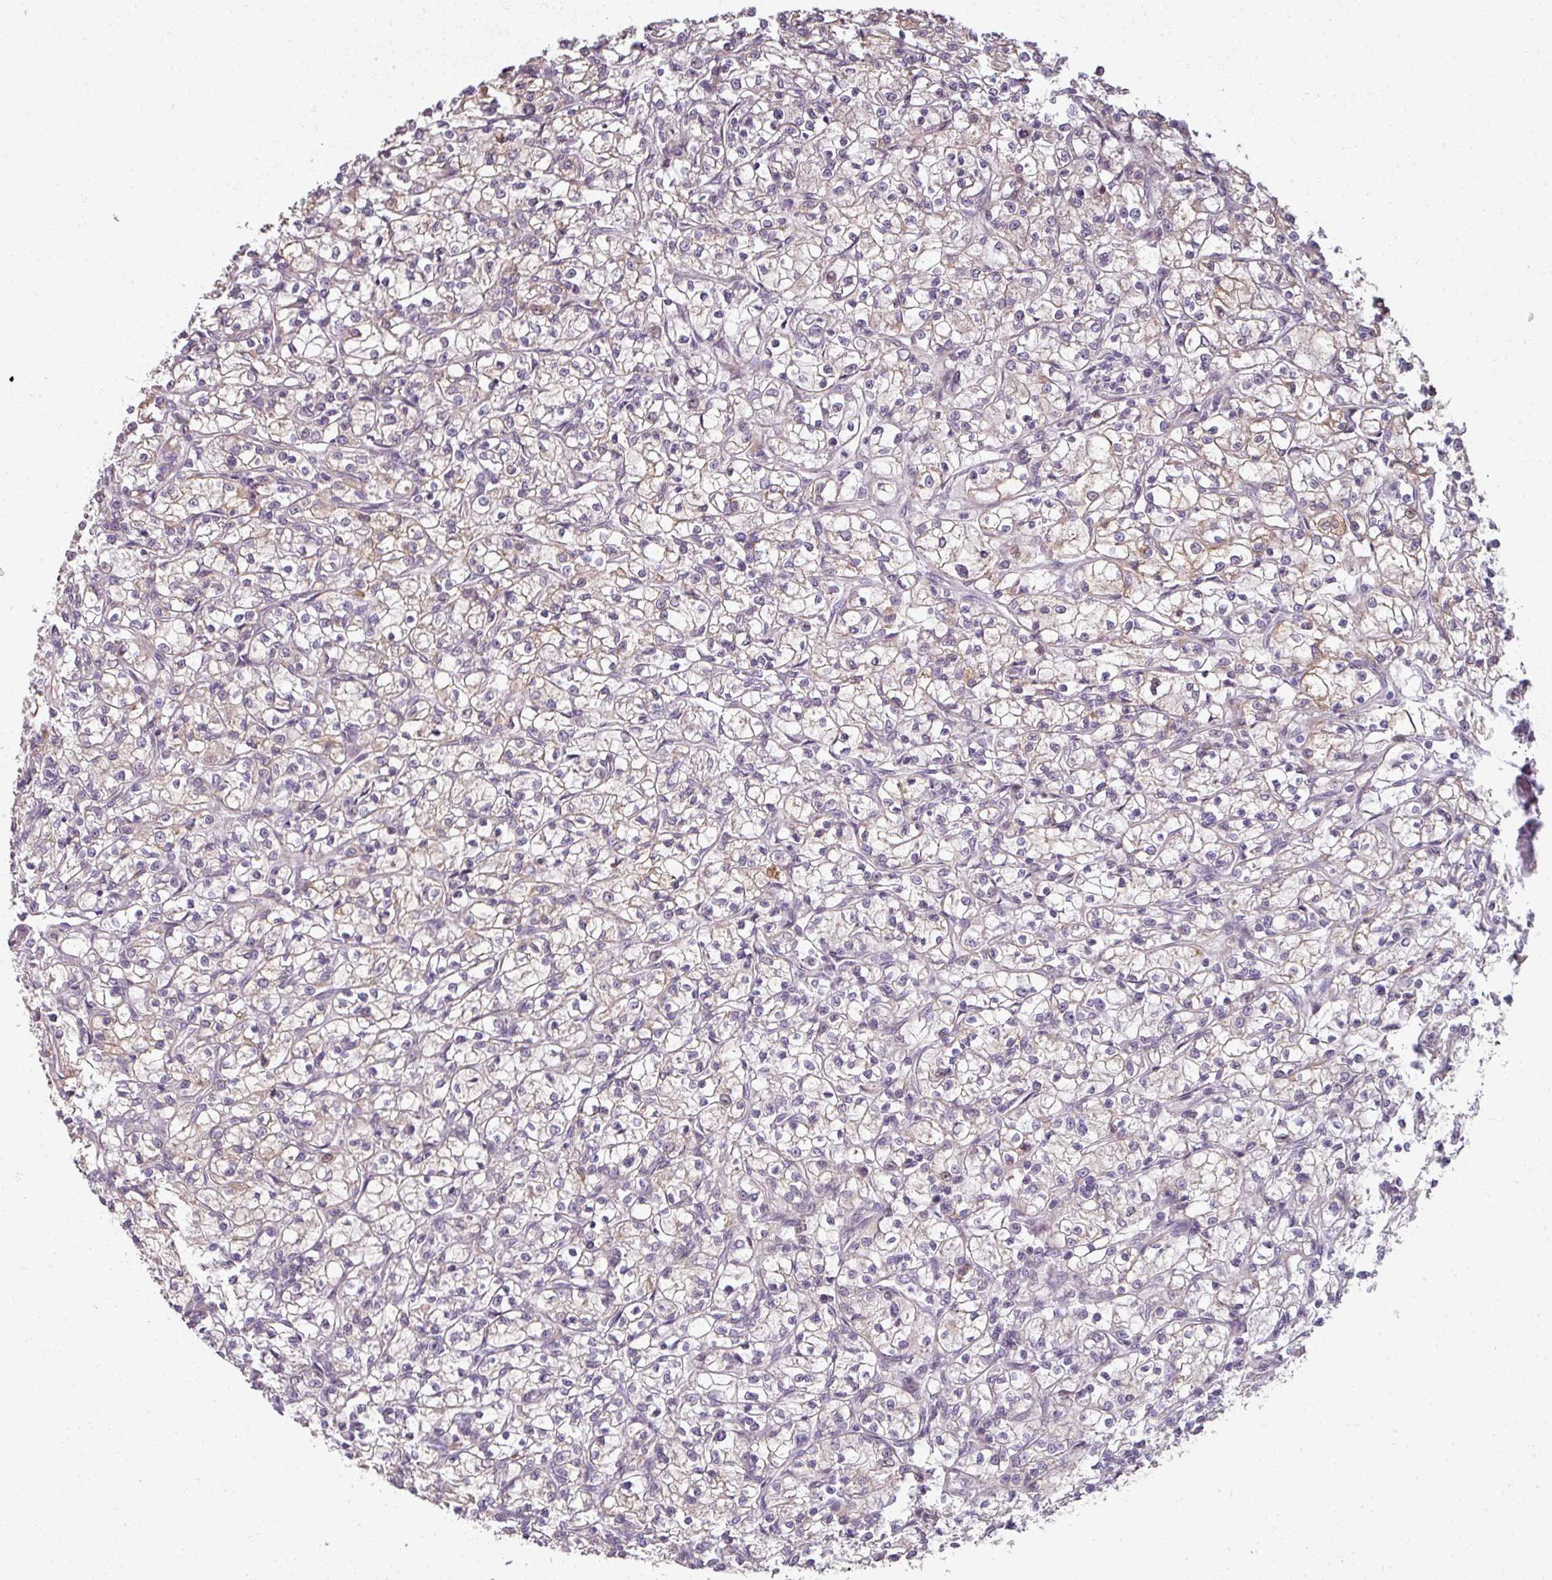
{"staining": {"intensity": "weak", "quantity": "25%-75%", "location": "cytoplasmic/membranous"}, "tissue": "renal cancer", "cell_type": "Tumor cells", "image_type": "cancer", "snomed": [{"axis": "morphology", "description": "Adenocarcinoma, NOS"}, {"axis": "topography", "description": "Kidney"}], "caption": "Immunohistochemistry (DAB) staining of human renal cancer shows weak cytoplasmic/membranous protein expression in approximately 25%-75% of tumor cells.", "gene": "MYMK", "patient": {"sex": "female", "age": 59}}